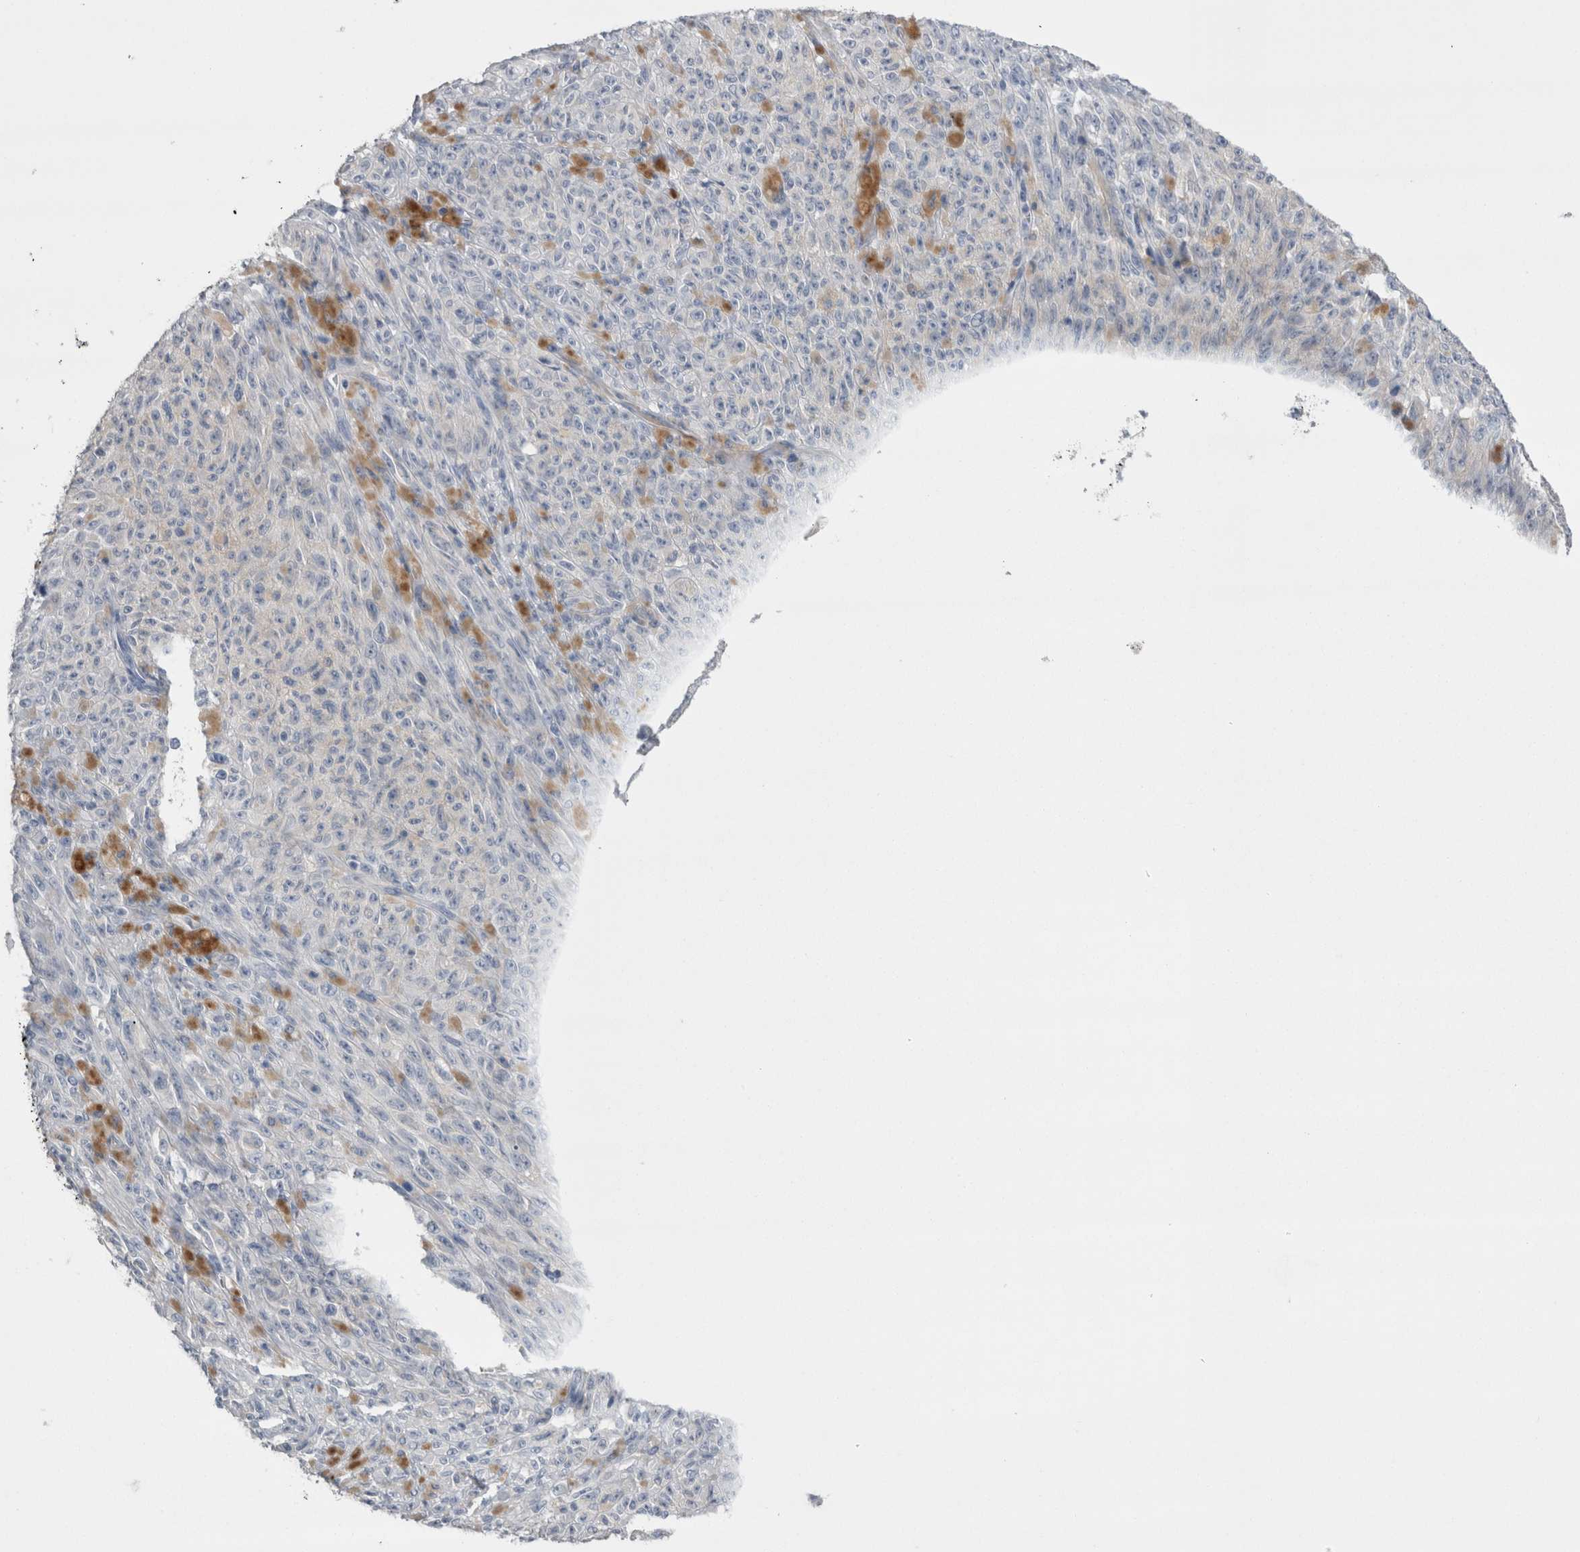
{"staining": {"intensity": "negative", "quantity": "none", "location": "none"}, "tissue": "melanoma", "cell_type": "Tumor cells", "image_type": "cancer", "snomed": [{"axis": "morphology", "description": "Malignant melanoma, NOS"}, {"axis": "topography", "description": "Skin"}], "caption": "The photomicrograph exhibits no significant staining in tumor cells of malignant melanoma.", "gene": "REG1A", "patient": {"sex": "female", "age": 82}}